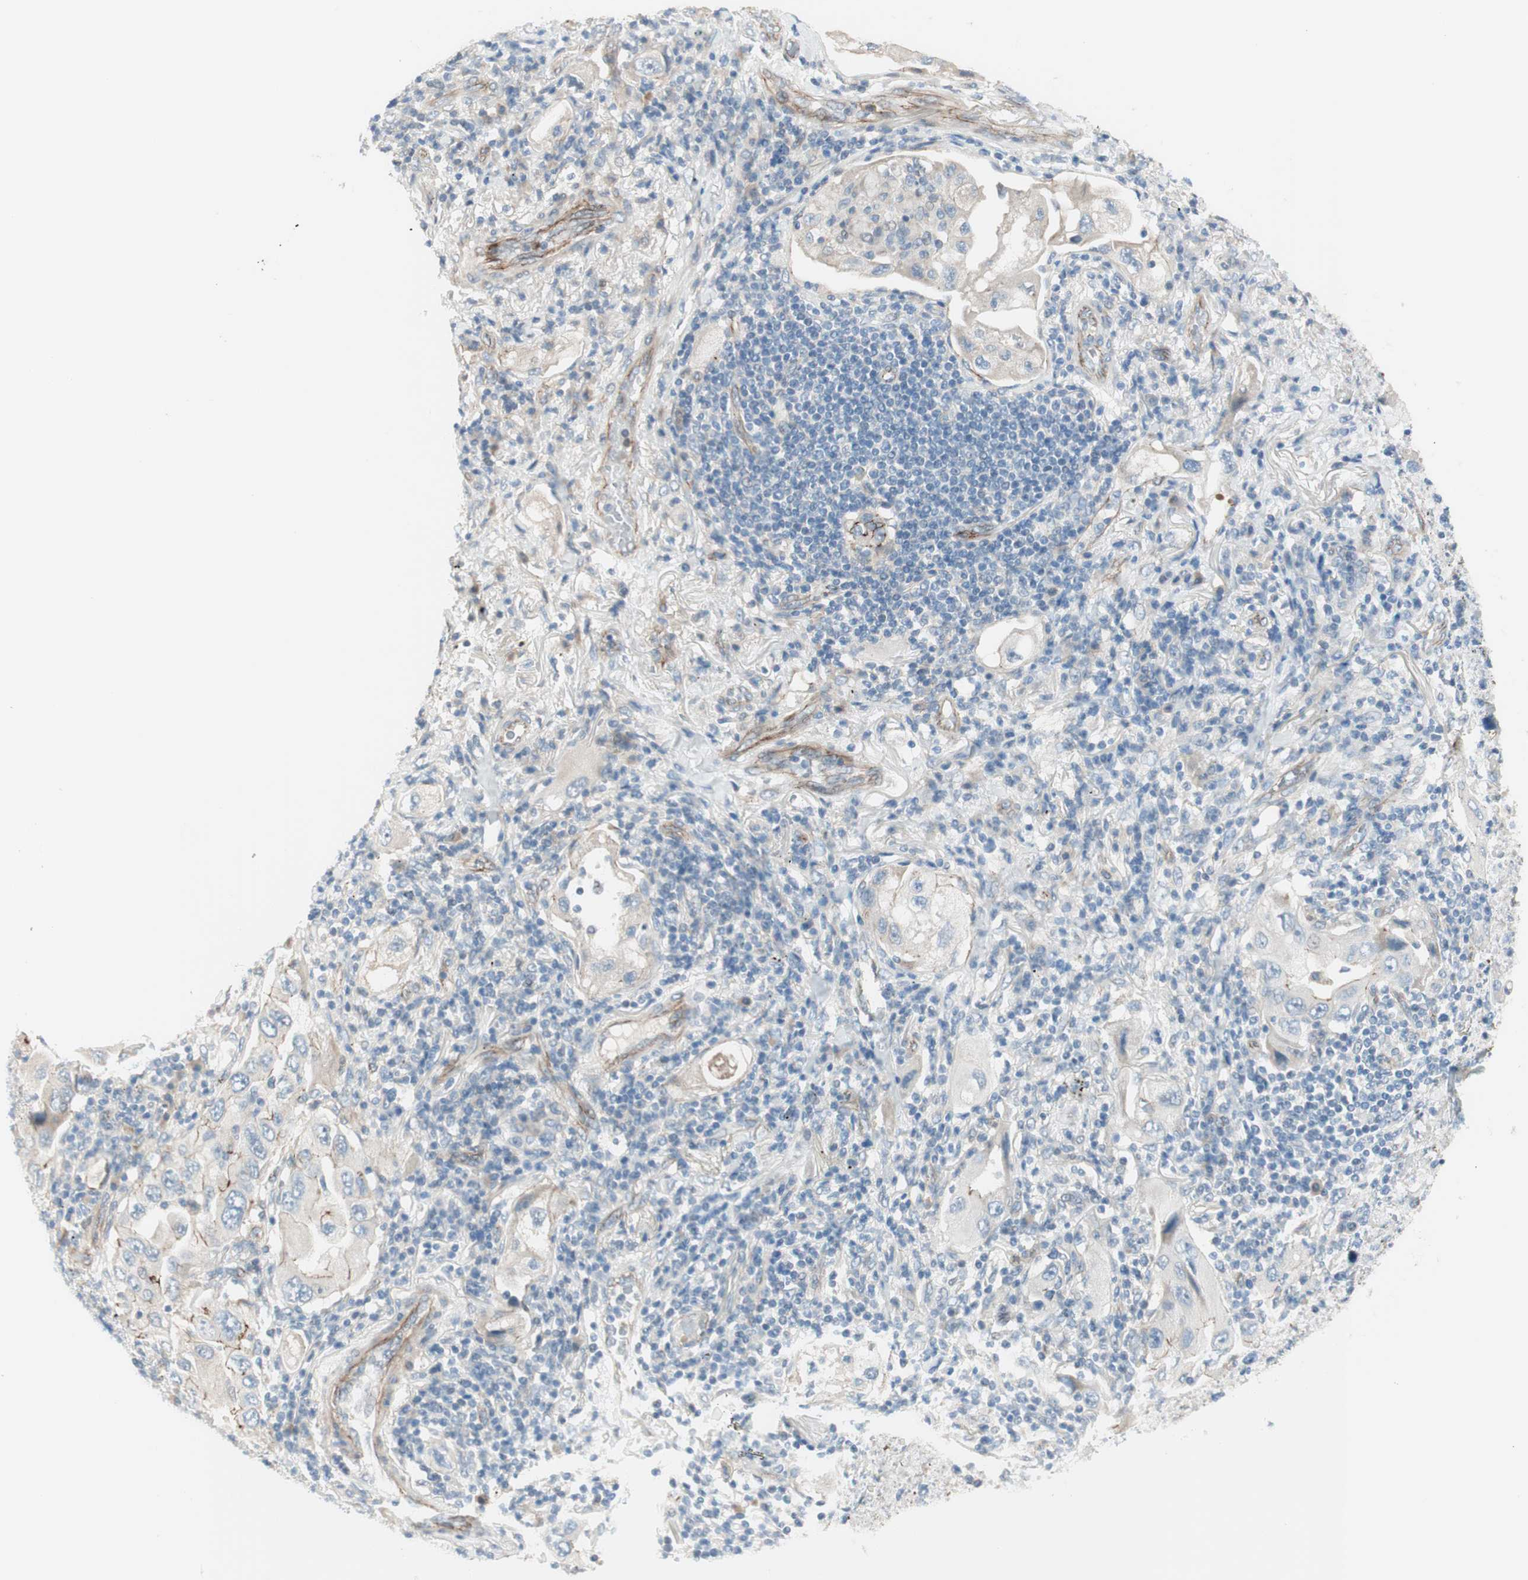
{"staining": {"intensity": "weak", "quantity": "25%-75%", "location": "cytoplasmic/membranous"}, "tissue": "lung cancer", "cell_type": "Tumor cells", "image_type": "cancer", "snomed": [{"axis": "morphology", "description": "Adenocarcinoma, NOS"}, {"axis": "topography", "description": "Lung"}], "caption": "Adenocarcinoma (lung) tissue shows weak cytoplasmic/membranous expression in about 25%-75% of tumor cells", "gene": "TJP1", "patient": {"sex": "female", "age": 65}}